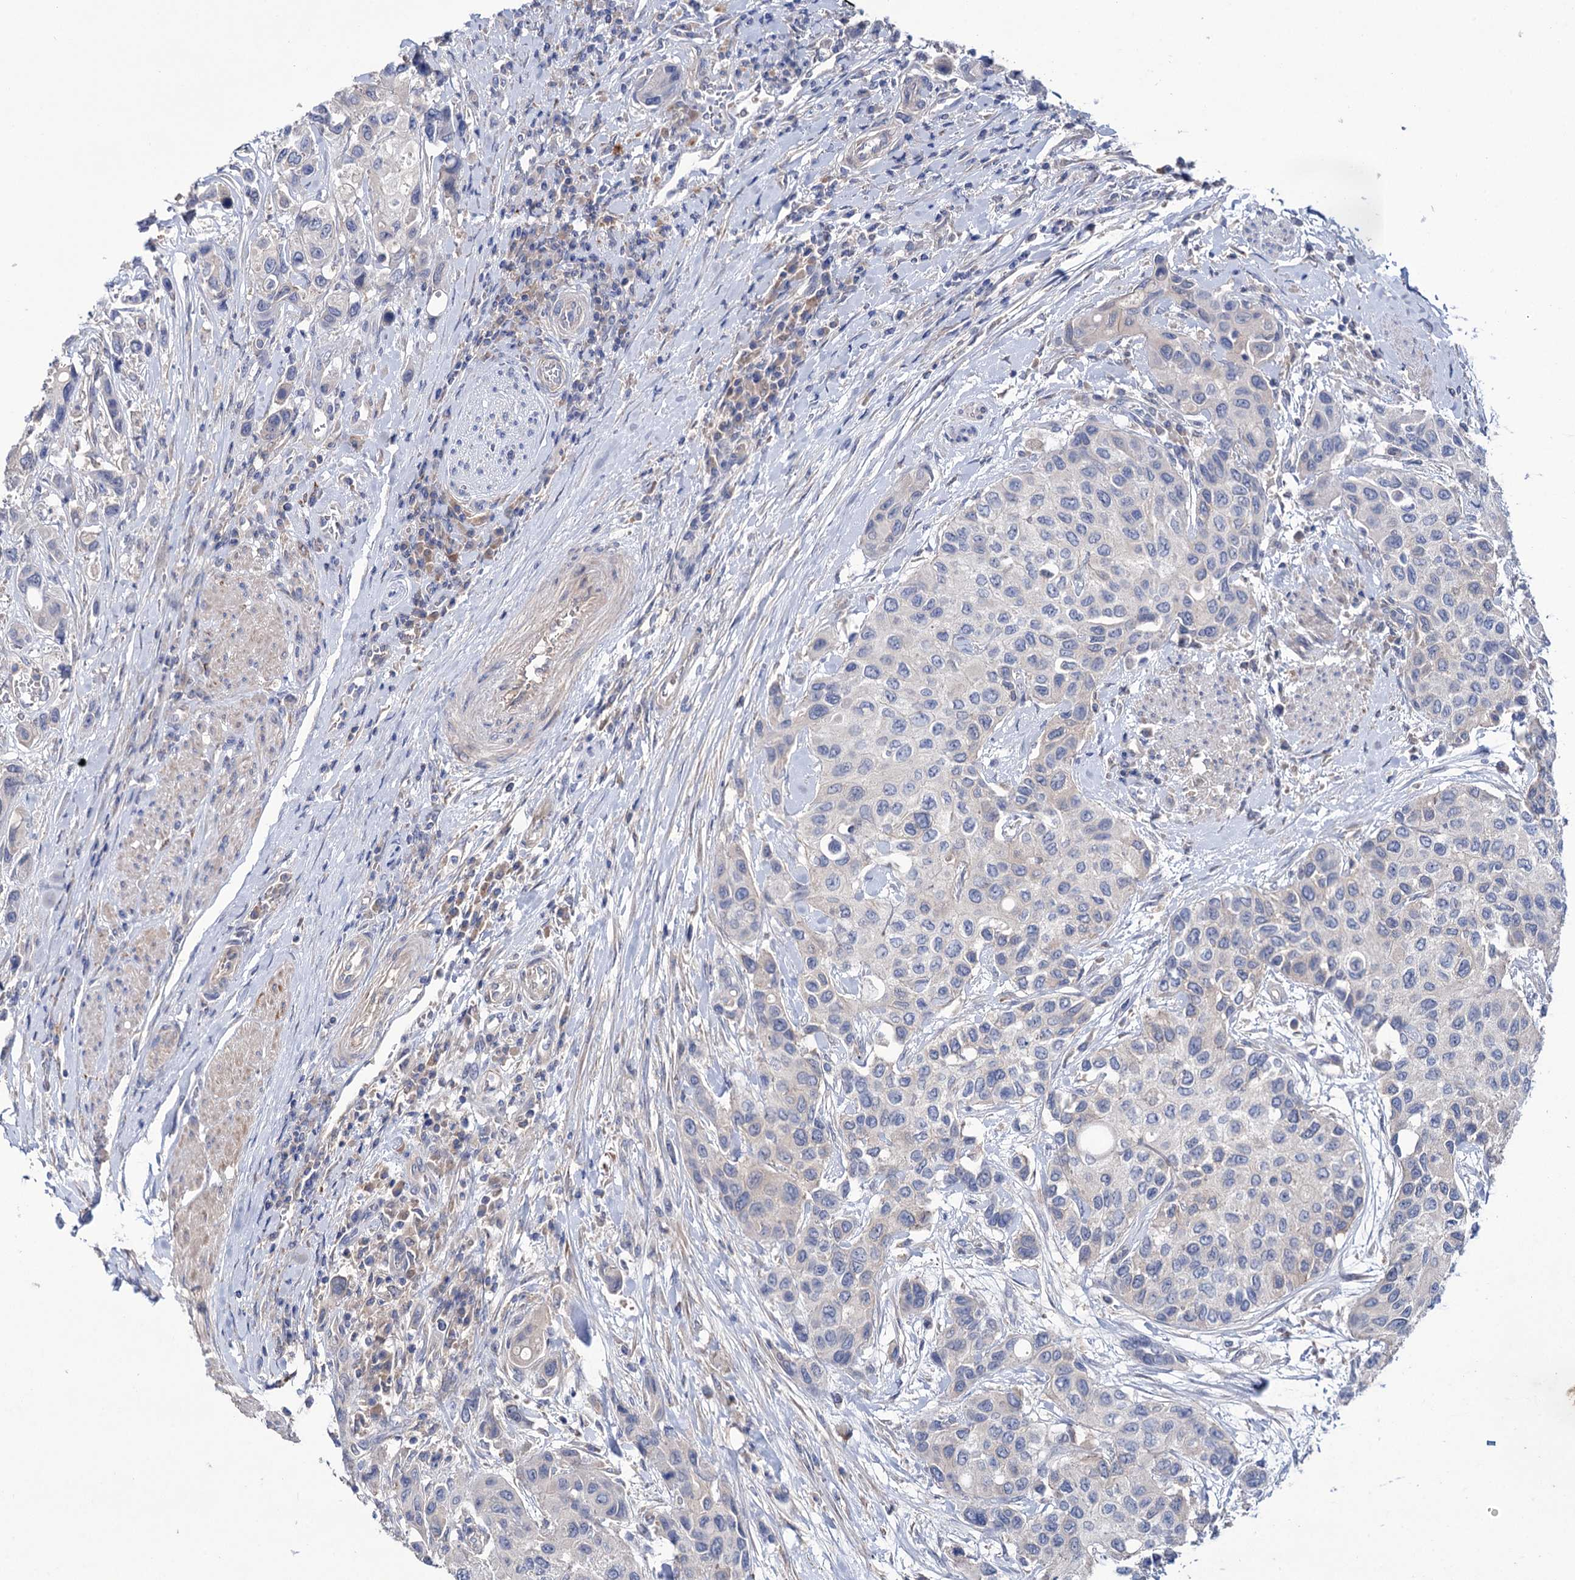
{"staining": {"intensity": "negative", "quantity": "none", "location": "none"}, "tissue": "urothelial cancer", "cell_type": "Tumor cells", "image_type": "cancer", "snomed": [{"axis": "morphology", "description": "Normal tissue, NOS"}, {"axis": "morphology", "description": "Urothelial carcinoma, High grade"}, {"axis": "topography", "description": "Vascular tissue"}, {"axis": "topography", "description": "Urinary bladder"}], "caption": "Immunohistochemistry (IHC) image of urothelial cancer stained for a protein (brown), which shows no expression in tumor cells.", "gene": "PPP1R32", "patient": {"sex": "female", "age": 56}}